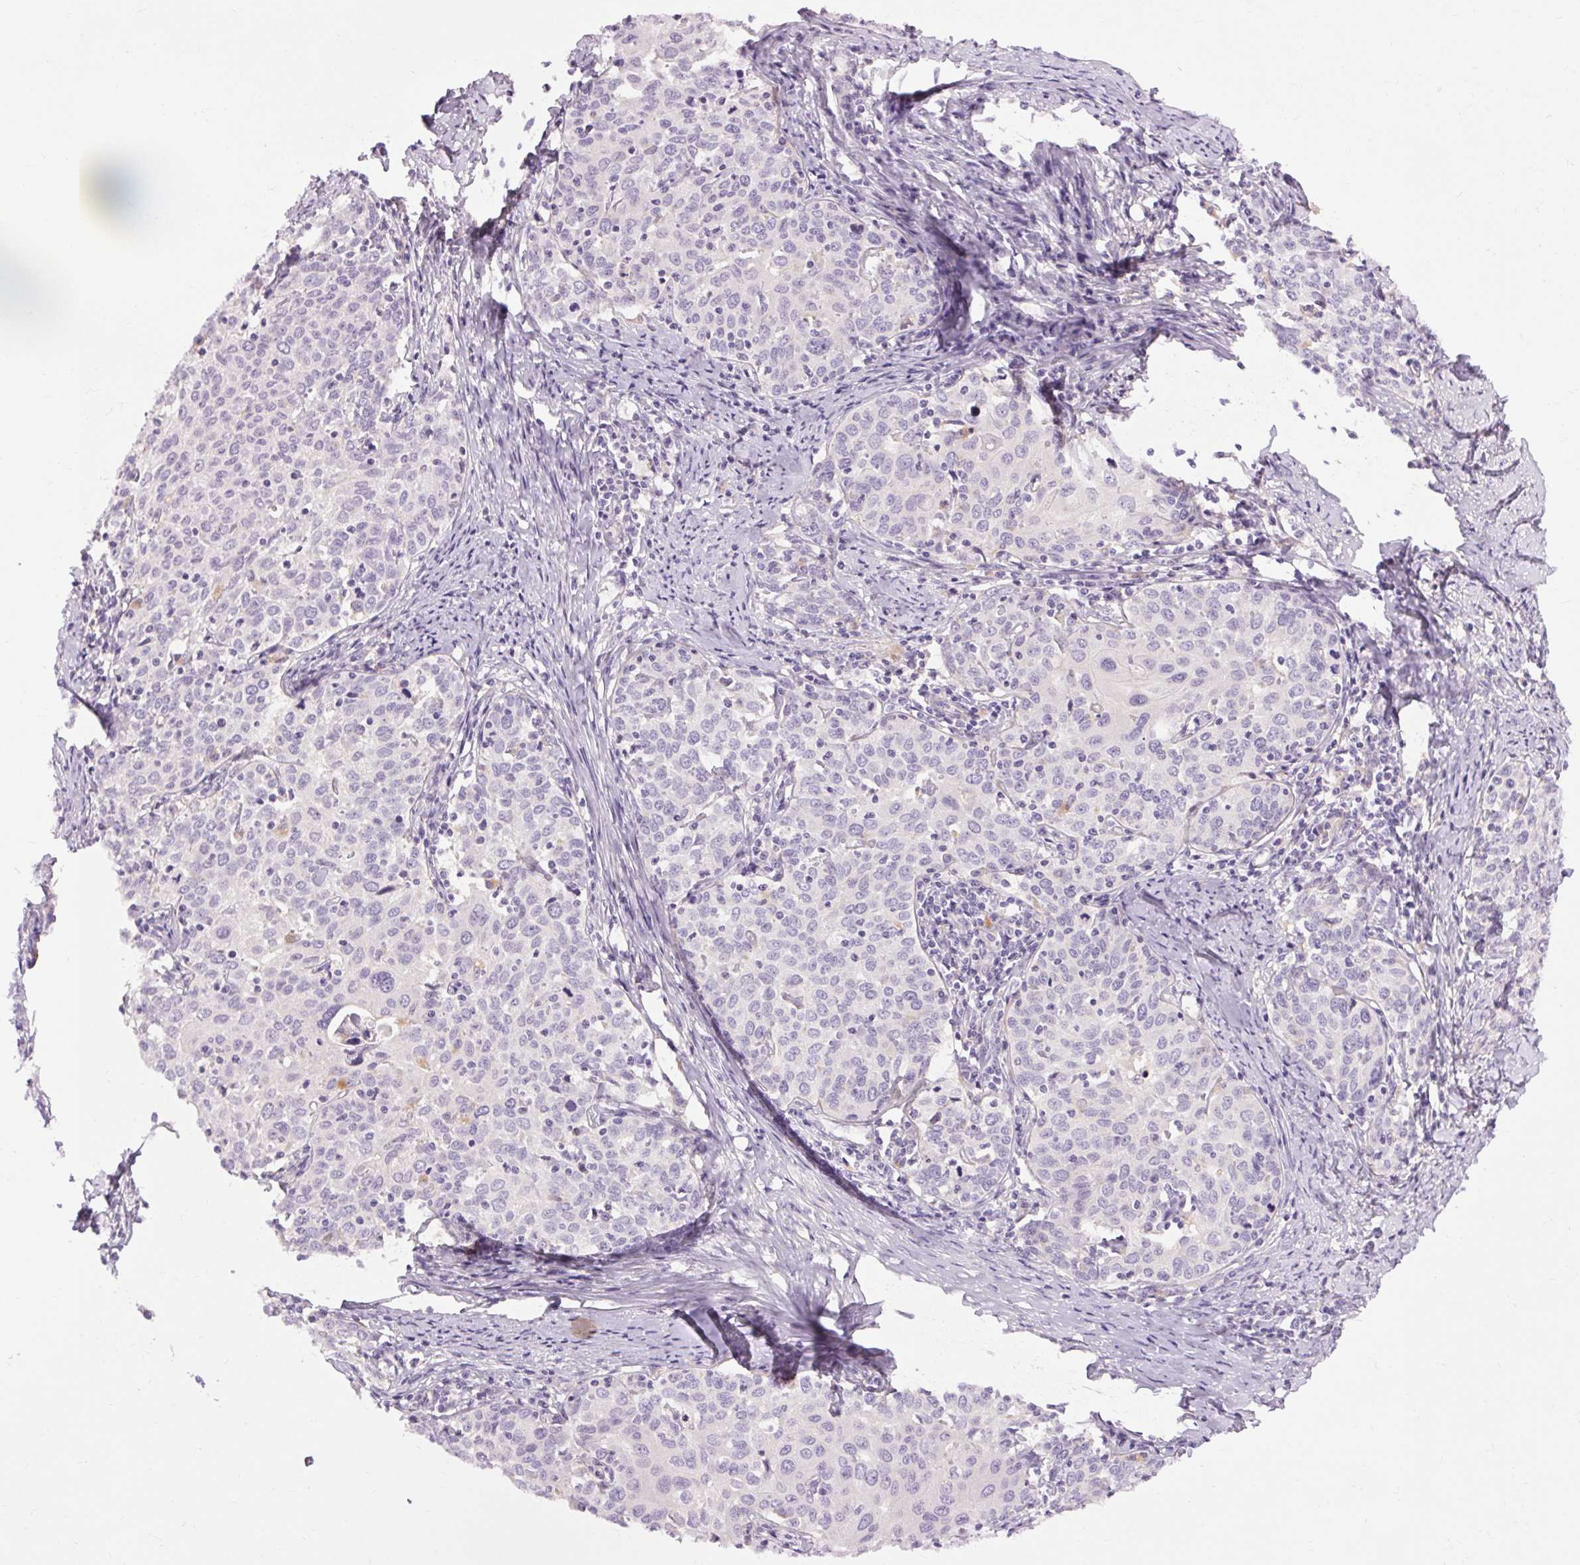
{"staining": {"intensity": "negative", "quantity": "none", "location": "none"}, "tissue": "cervical cancer", "cell_type": "Tumor cells", "image_type": "cancer", "snomed": [{"axis": "morphology", "description": "Squamous cell carcinoma, NOS"}, {"axis": "topography", "description": "Cervix"}], "caption": "Image shows no protein positivity in tumor cells of cervical cancer tissue. The staining was performed using DAB (3,3'-diaminobenzidine) to visualize the protein expression in brown, while the nuclei were stained in blue with hematoxylin (Magnification: 20x).", "gene": "TM6SF1", "patient": {"sex": "female", "age": 62}}